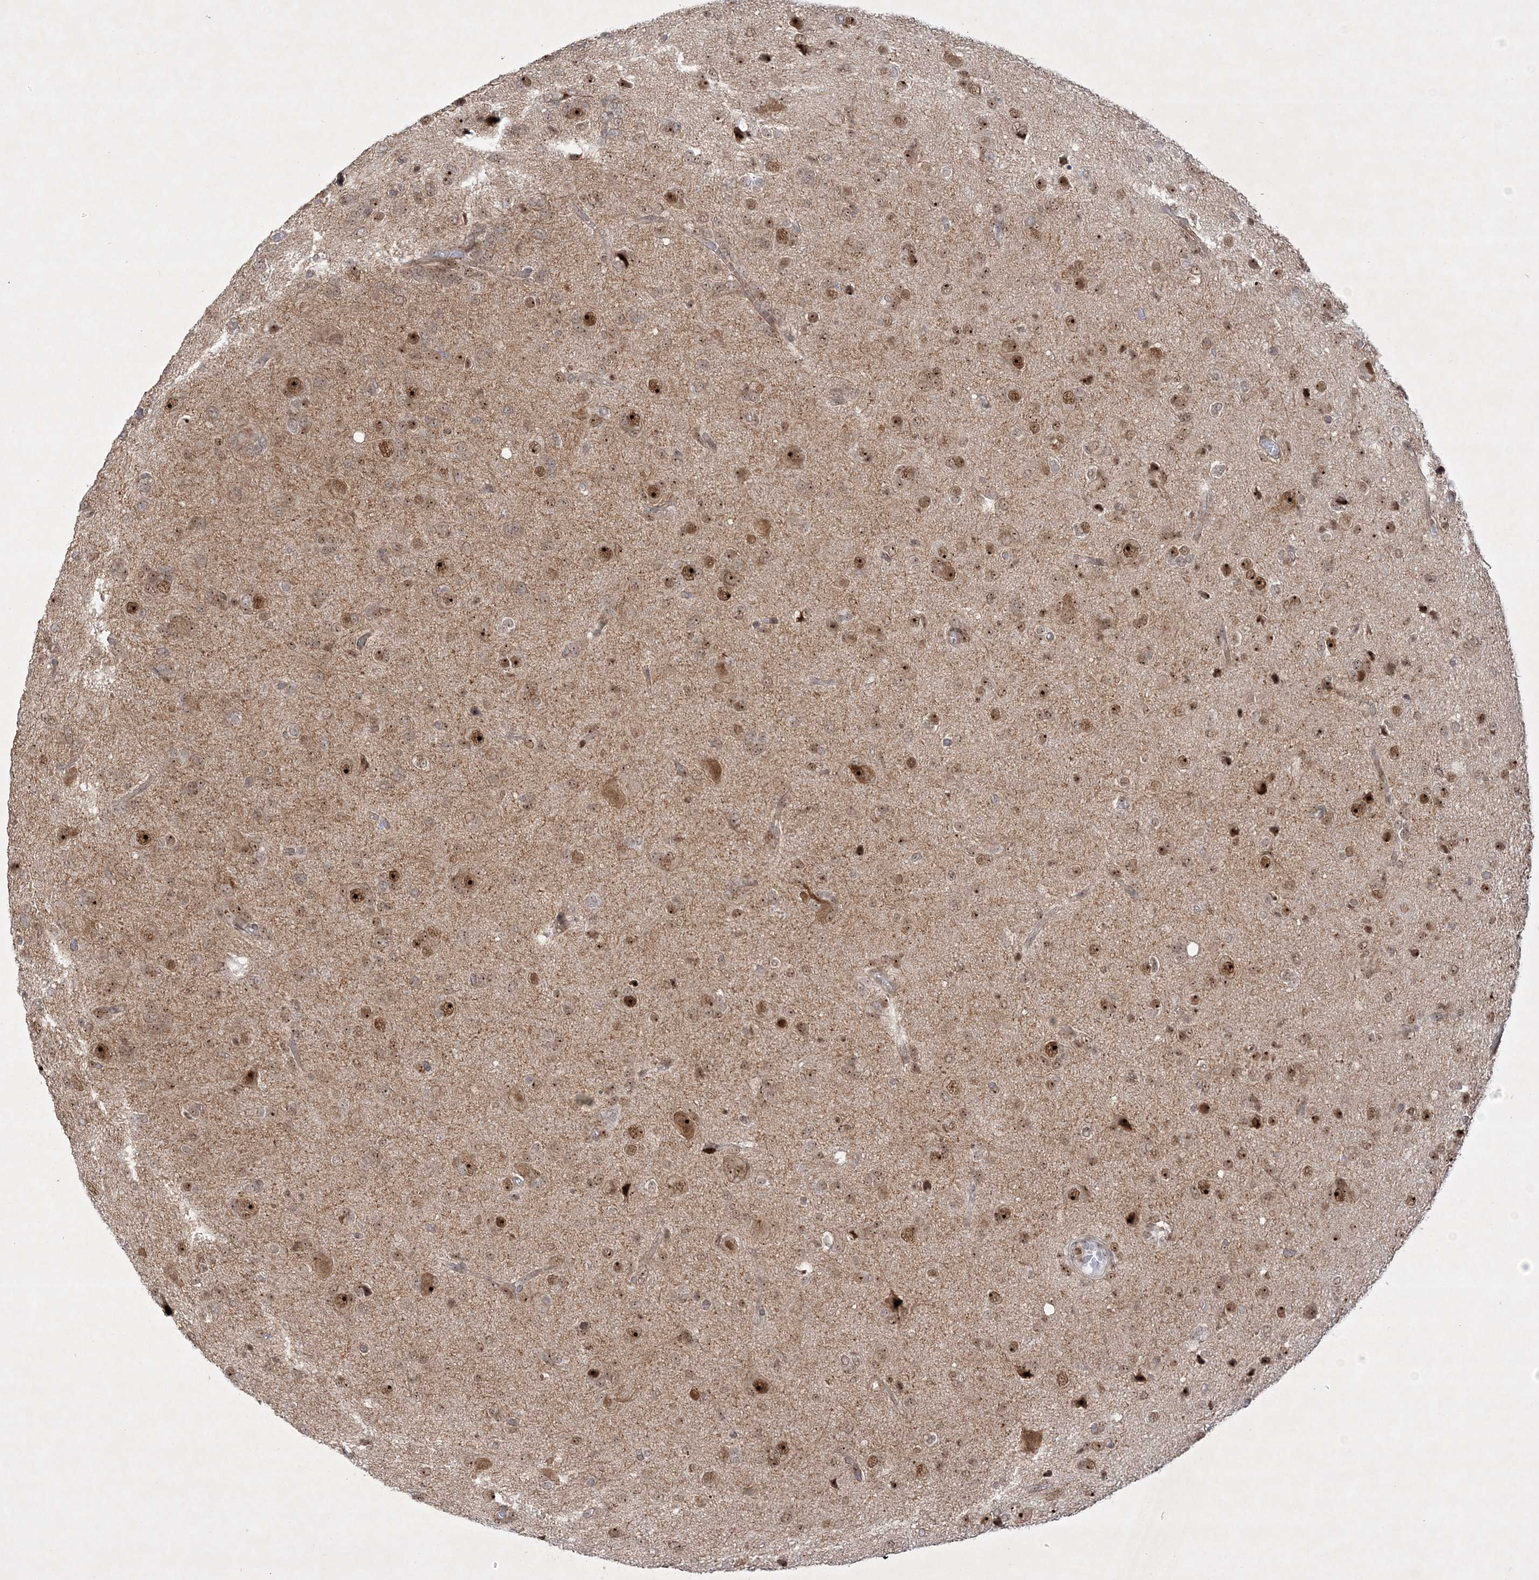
{"staining": {"intensity": "moderate", "quantity": ">75%", "location": "nuclear"}, "tissue": "glioma", "cell_type": "Tumor cells", "image_type": "cancer", "snomed": [{"axis": "morphology", "description": "Glioma, malignant, High grade"}, {"axis": "topography", "description": "Brain"}], "caption": "Immunohistochemical staining of human malignant glioma (high-grade) shows medium levels of moderate nuclear protein expression in about >75% of tumor cells.", "gene": "NPM3", "patient": {"sex": "female", "age": 59}}